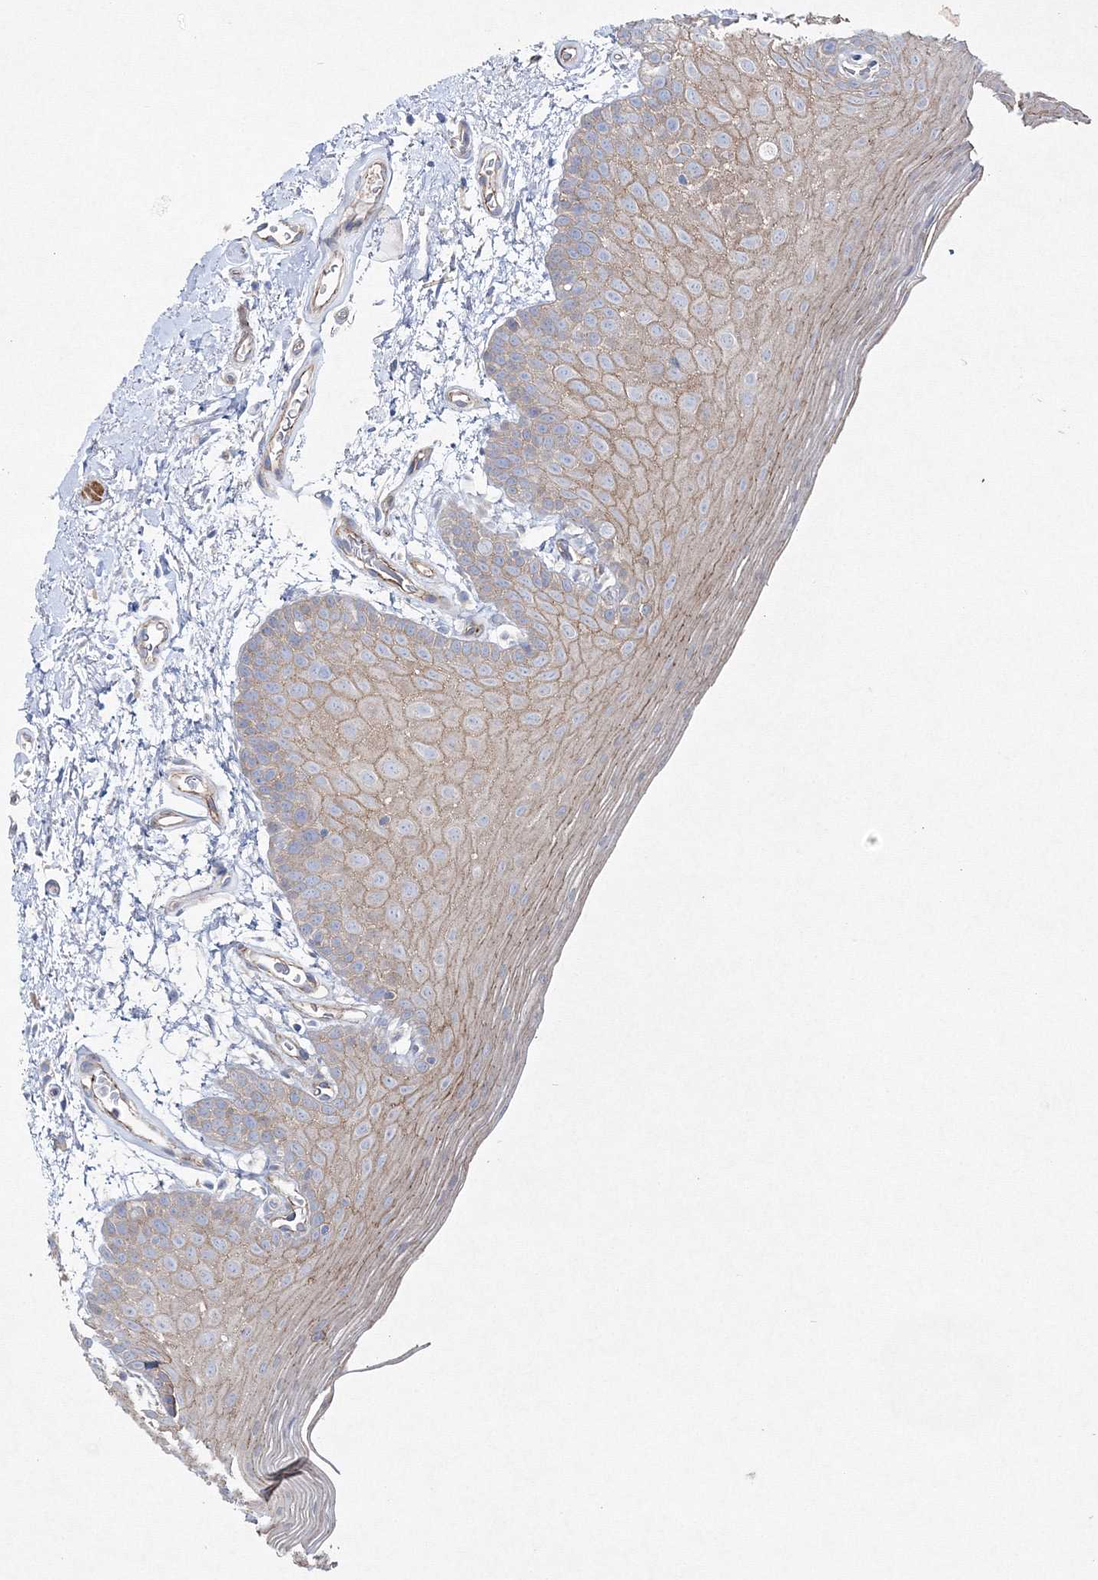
{"staining": {"intensity": "weak", "quantity": ">75%", "location": "cytoplasmic/membranous"}, "tissue": "oral mucosa", "cell_type": "Squamous epithelial cells", "image_type": "normal", "snomed": [{"axis": "morphology", "description": "Normal tissue, NOS"}, {"axis": "topography", "description": "Oral tissue"}], "caption": "High-magnification brightfield microscopy of unremarkable oral mucosa stained with DAB (3,3'-diaminobenzidine) (brown) and counterstained with hematoxylin (blue). squamous epithelial cells exhibit weak cytoplasmic/membranous expression is identified in about>75% of cells.", "gene": "NAA40", "patient": {"sex": "male", "age": 62}}